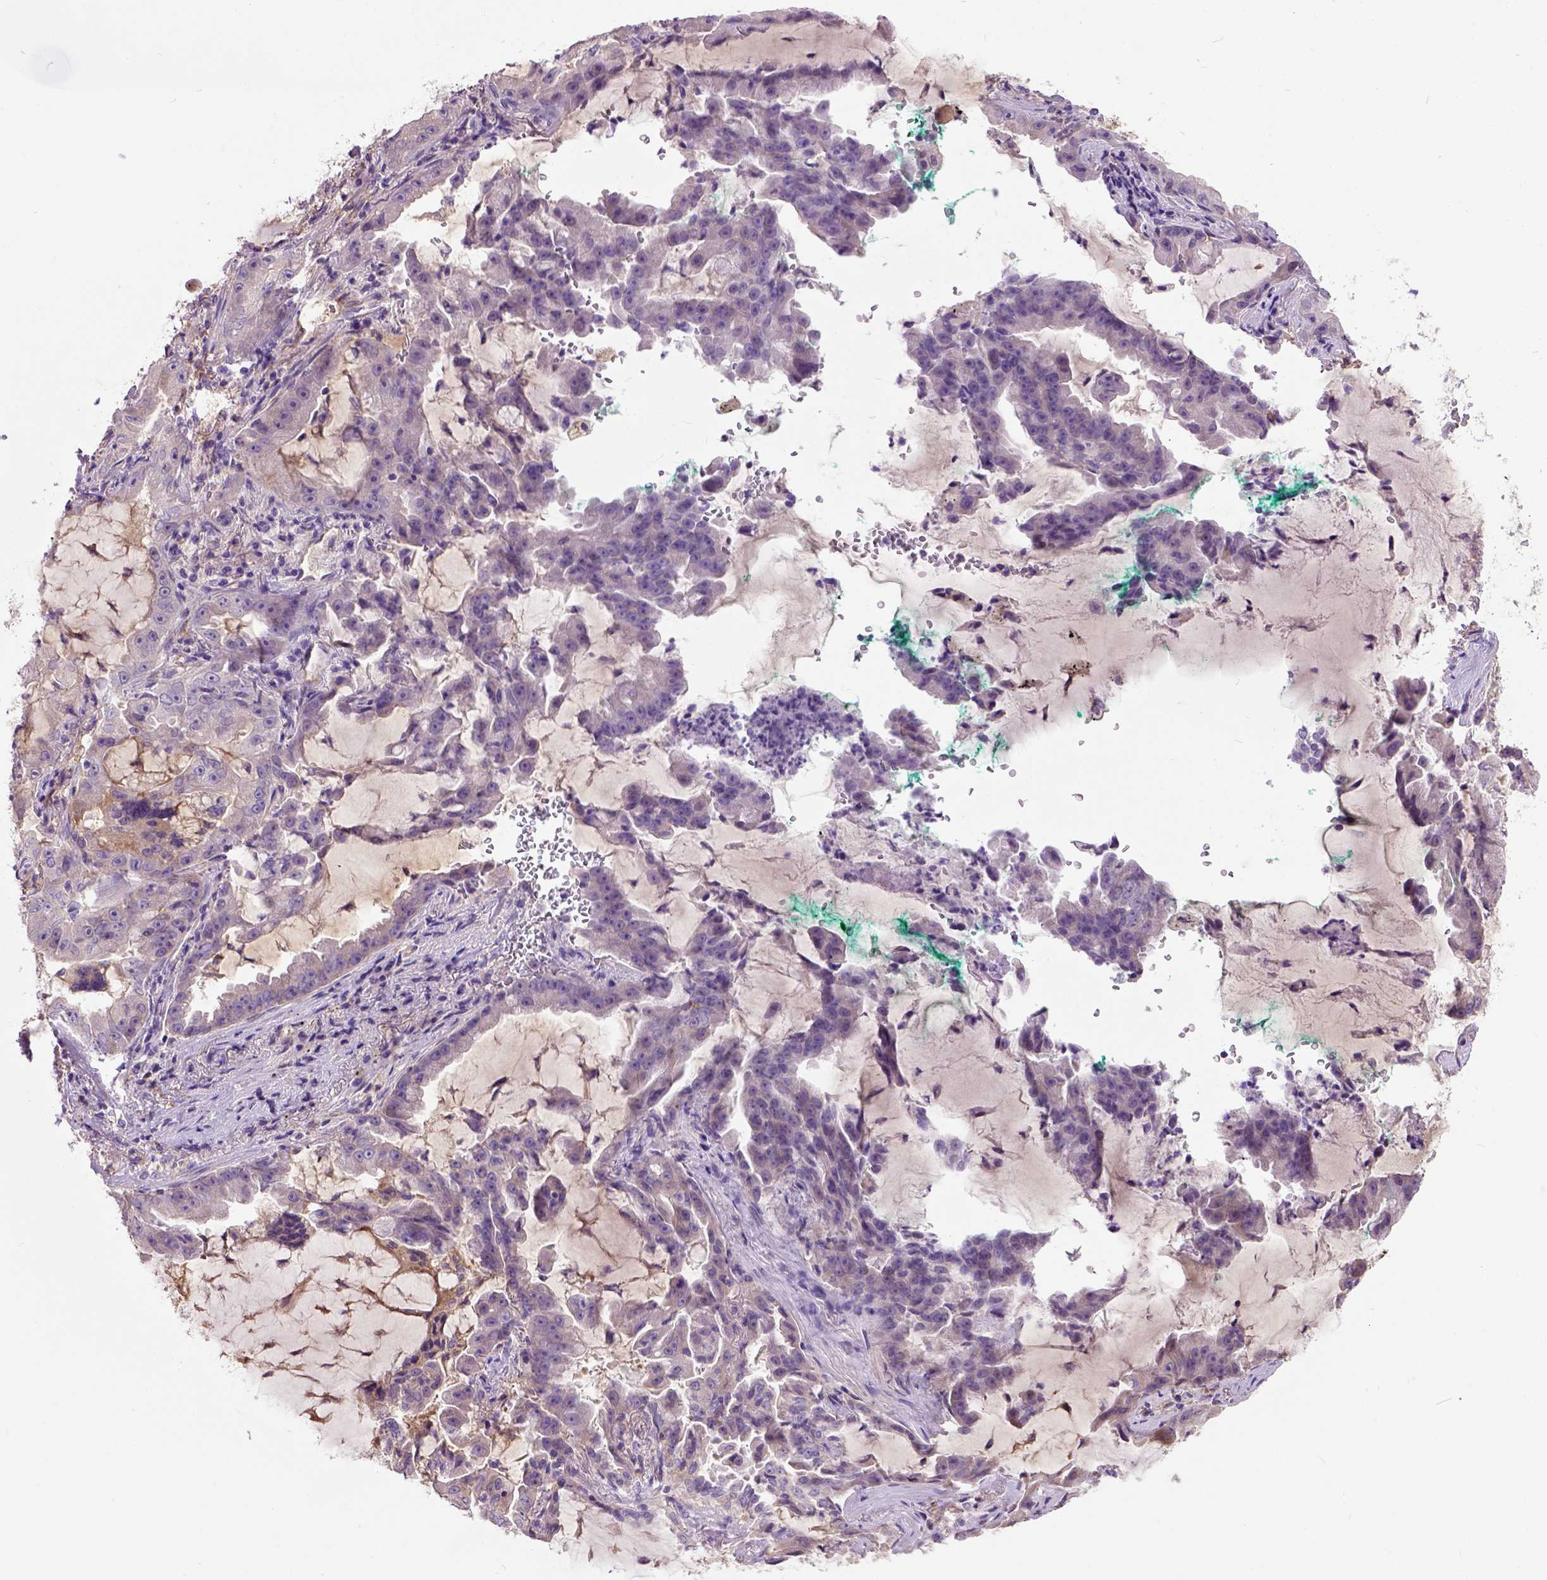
{"staining": {"intensity": "negative", "quantity": "none", "location": "none"}, "tissue": "lung cancer", "cell_type": "Tumor cells", "image_type": "cancer", "snomed": [{"axis": "morphology", "description": "Adenocarcinoma, NOS"}, {"axis": "topography", "description": "Lung"}], "caption": "An image of lung cancer (adenocarcinoma) stained for a protein exhibits no brown staining in tumor cells.", "gene": "SEMA4F", "patient": {"sex": "female", "age": 52}}